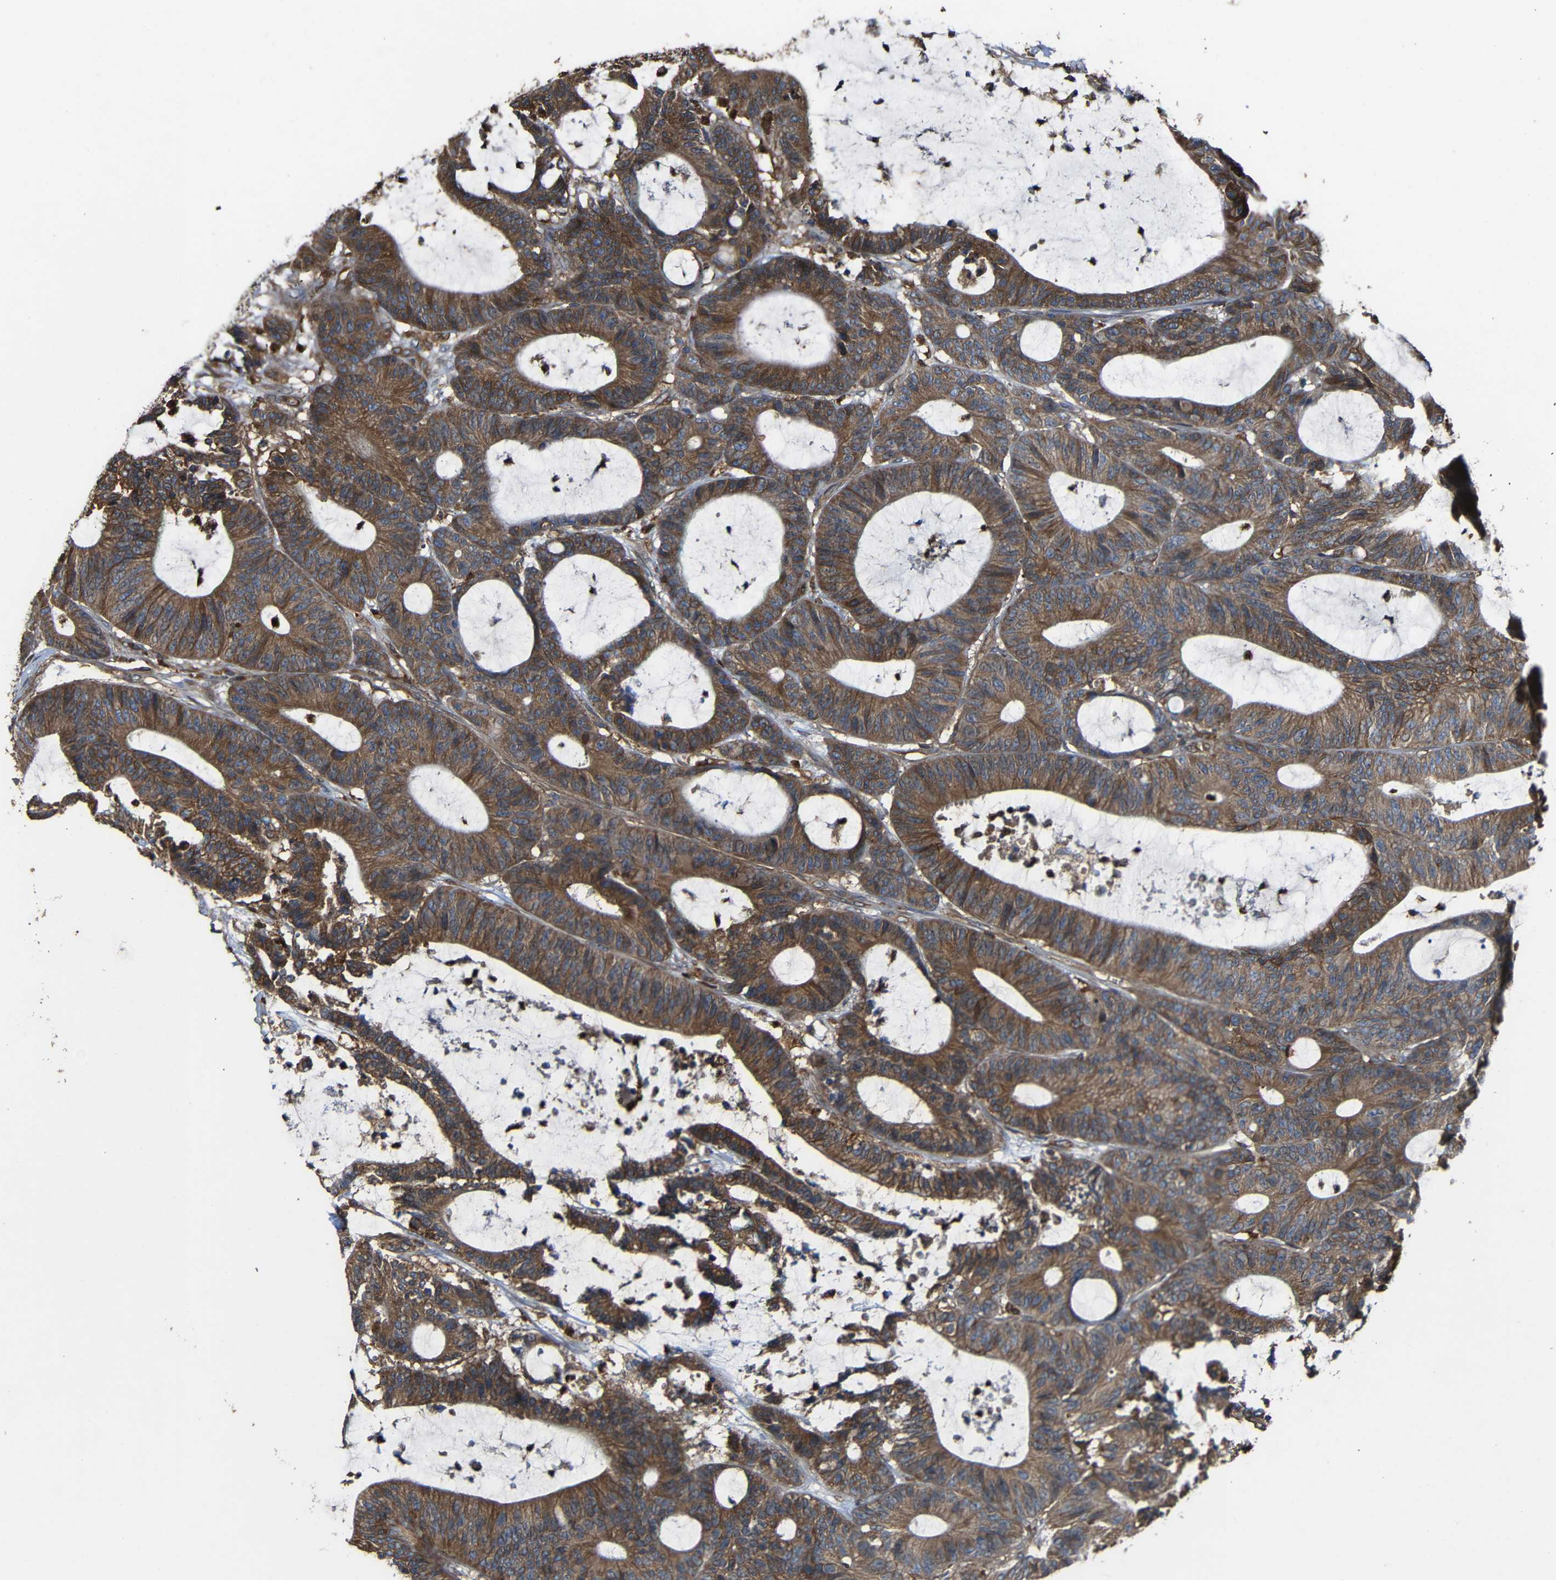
{"staining": {"intensity": "moderate", "quantity": ">75%", "location": "cytoplasmic/membranous"}, "tissue": "colorectal cancer", "cell_type": "Tumor cells", "image_type": "cancer", "snomed": [{"axis": "morphology", "description": "Adenocarcinoma, NOS"}, {"axis": "topography", "description": "Colon"}], "caption": "Brown immunohistochemical staining in human adenocarcinoma (colorectal) displays moderate cytoplasmic/membranous expression in approximately >75% of tumor cells.", "gene": "TREM2", "patient": {"sex": "female", "age": 84}}